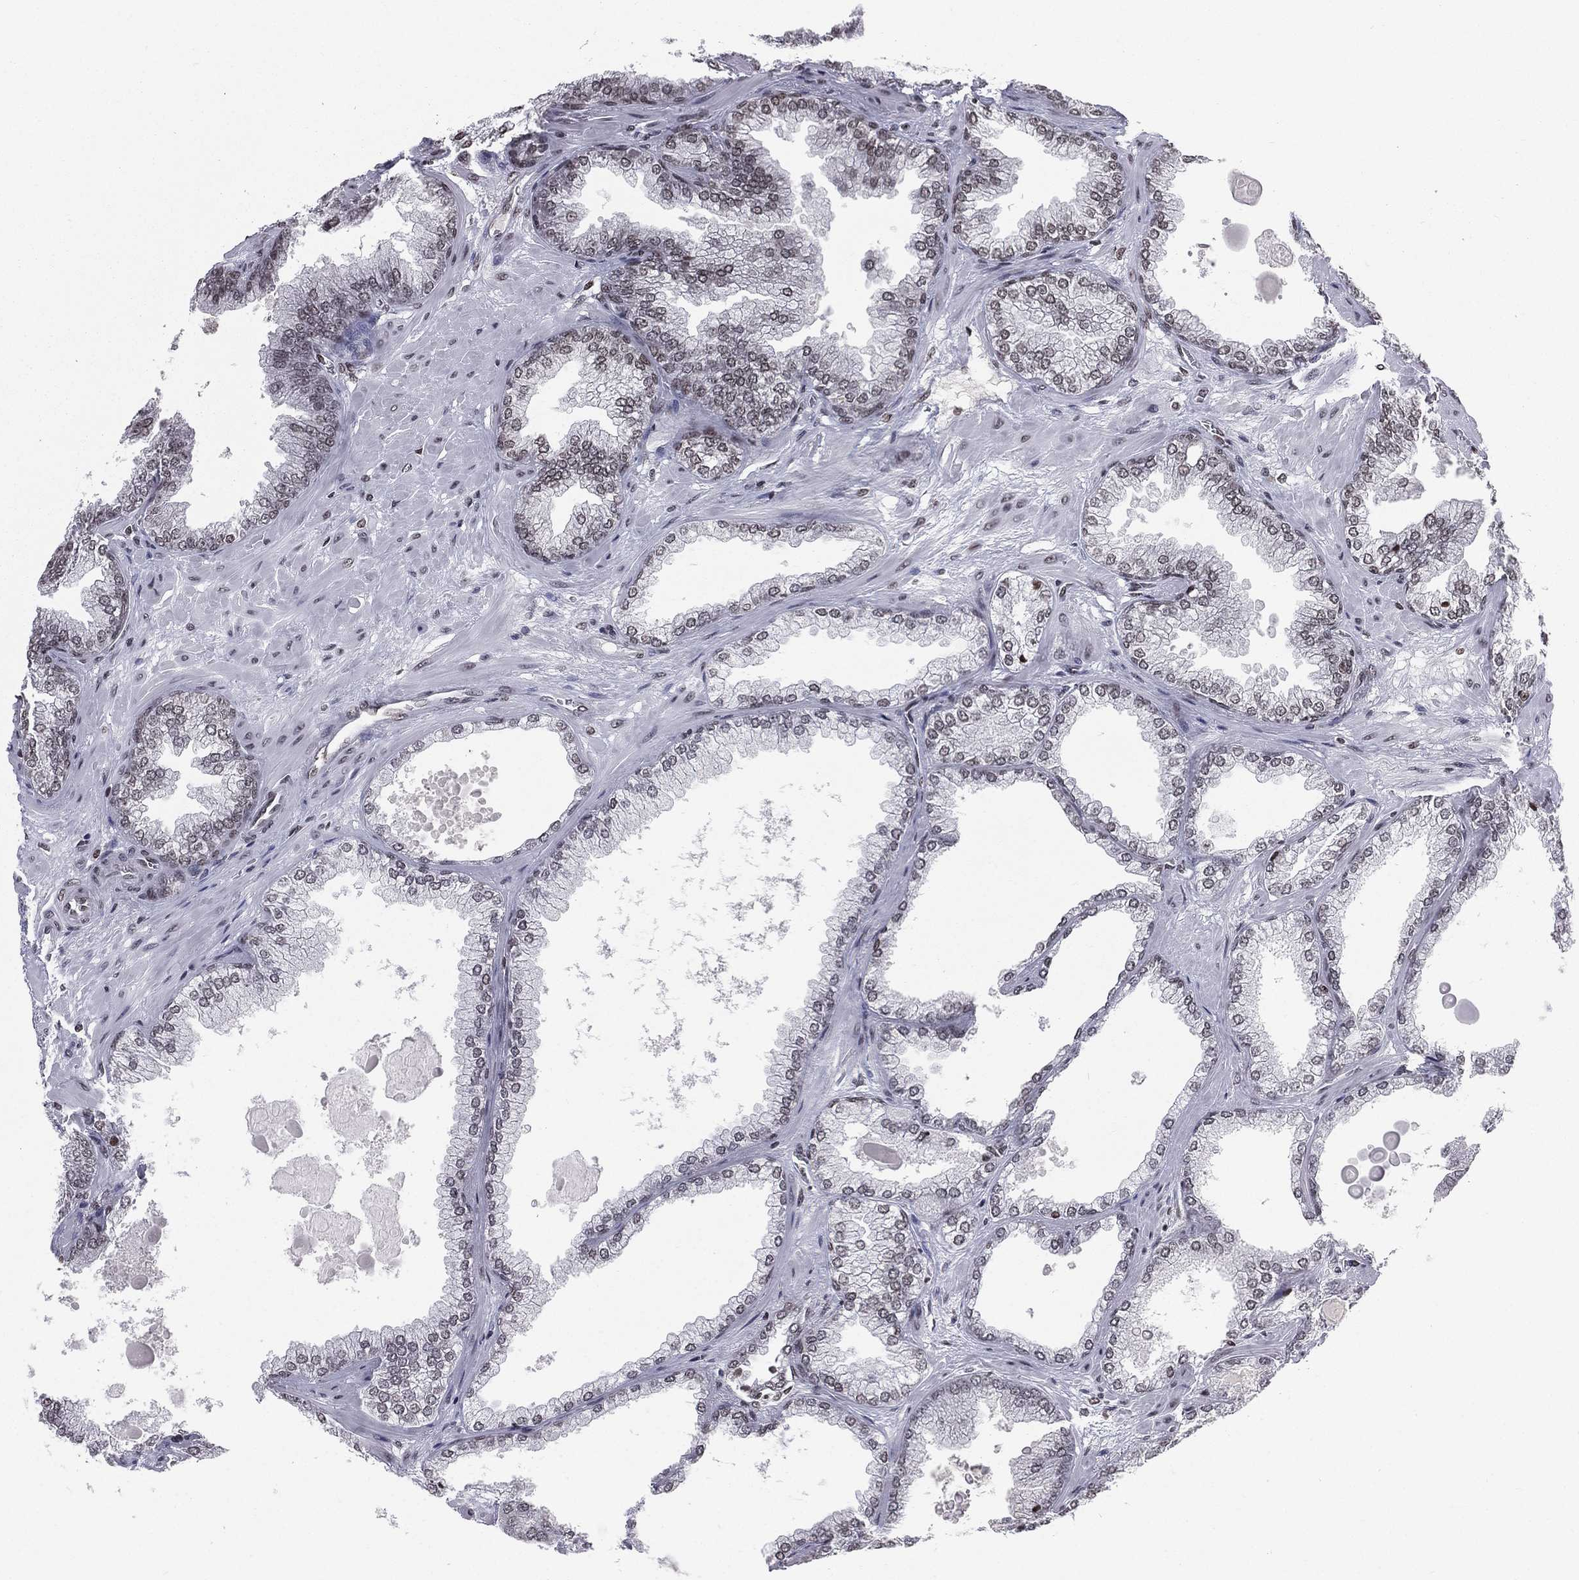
{"staining": {"intensity": "weak", "quantity": "<25%", "location": "nuclear"}, "tissue": "prostate cancer", "cell_type": "Tumor cells", "image_type": "cancer", "snomed": [{"axis": "morphology", "description": "Adenocarcinoma, Low grade"}, {"axis": "topography", "description": "Prostate"}], "caption": "A histopathology image of human low-grade adenocarcinoma (prostate) is negative for staining in tumor cells. (DAB (3,3'-diaminobenzidine) IHC visualized using brightfield microscopy, high magnification).", "gene": "RFX7", "patient": {"sex": "male", "age": 72}}